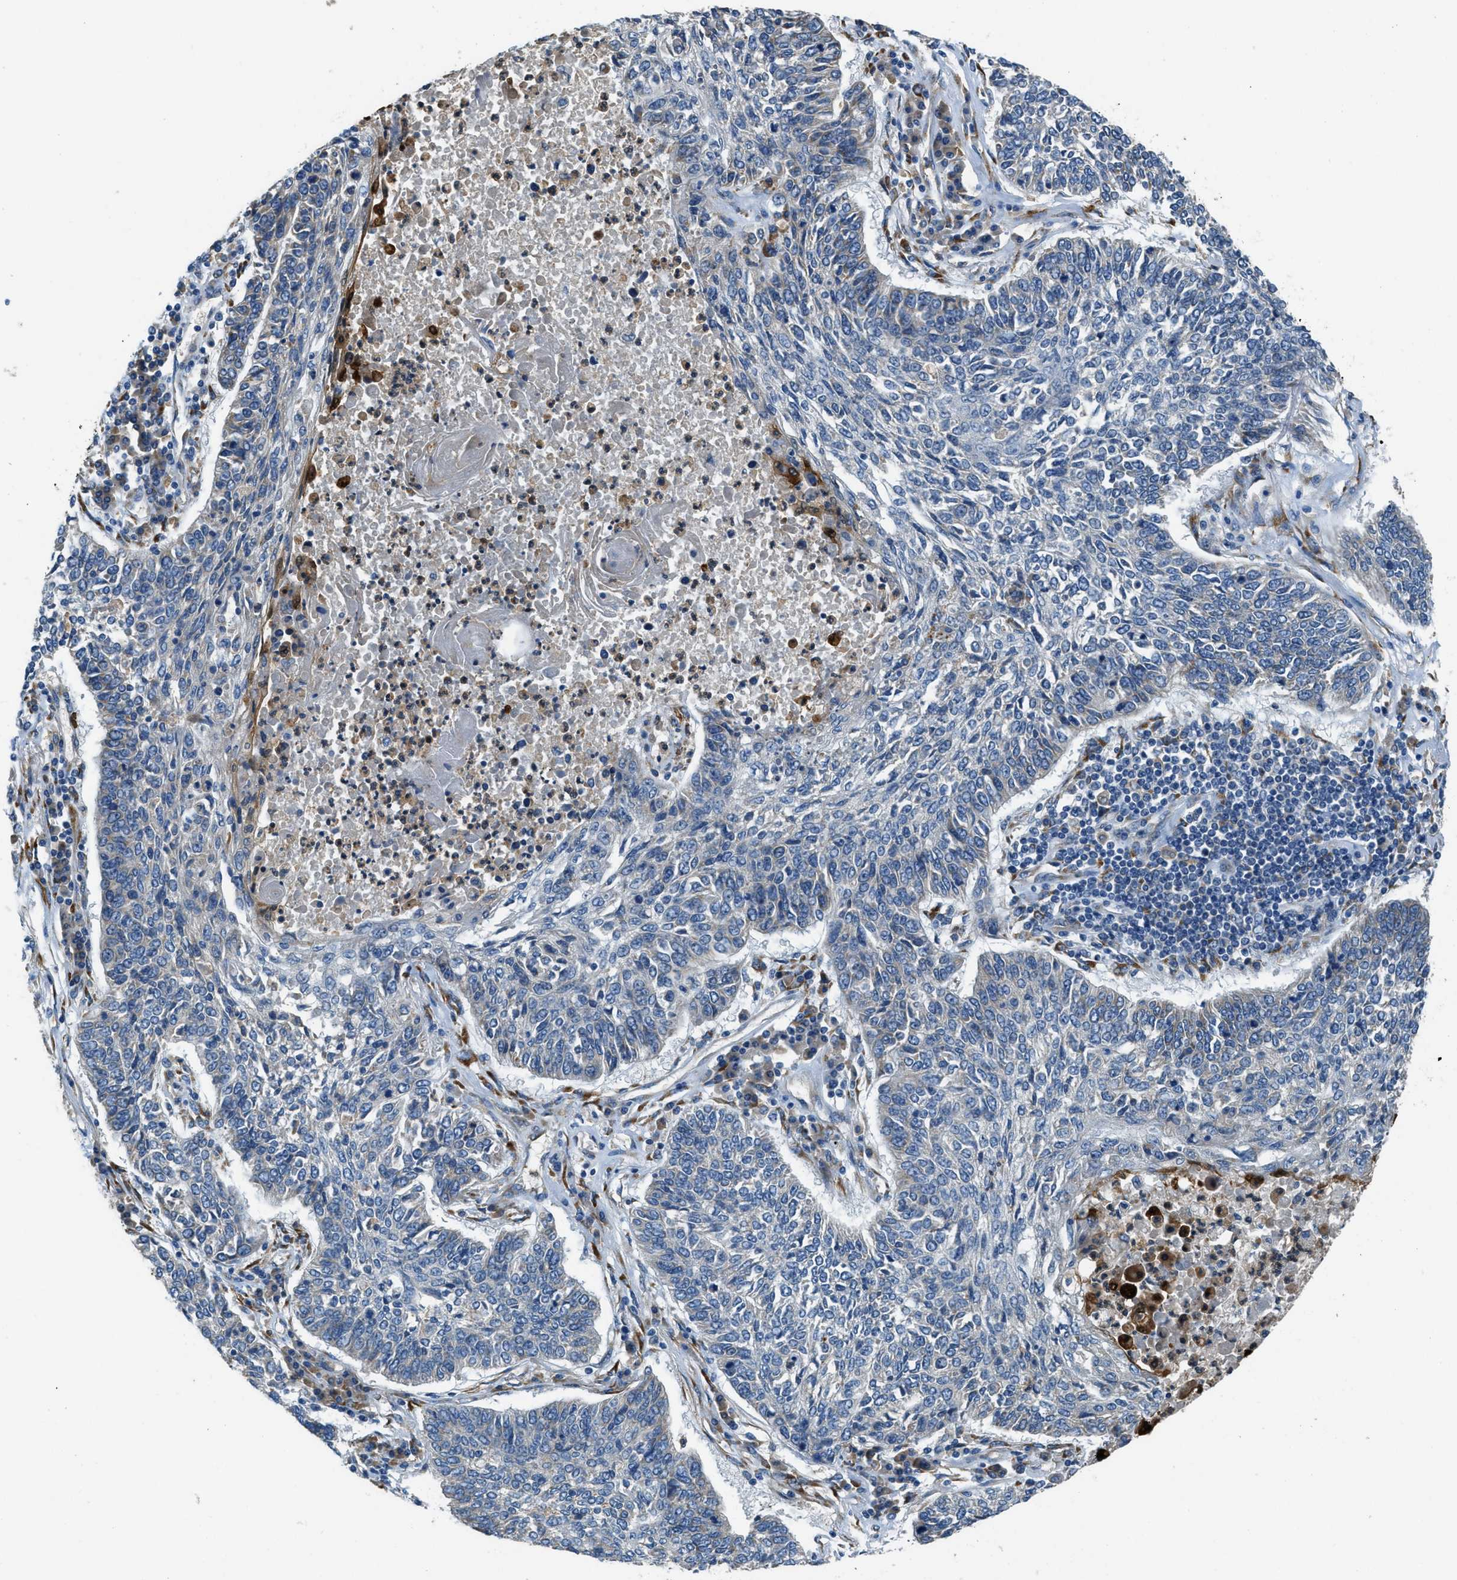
{"staining": {"intensity": "negative", "quantity": "none", "location": "none"}, "tissue": "lung cancer", "cell_type": "Tumor cells", "image_type": "cancer", "snomed": [{"axis": "morphology", "description": "Normal tissue, NOS"}, {"axis": "morphology", "description": "Squamous cell carcinoma, NOS"}, {"axis": "topography", "description": "Cartilage tissue"}, {"axis": "topography", "description": "Bronchus"}, {"axis": "topography", "description": "Lung"}], "caption": "Immunohistochemistry micrograph of lung squamous cell carcinoma stained for a protein (brown), which reveals no expression in tumor cells.", "gene": "GIMAP8", "patient": {"sex": "female", "age": 49}}